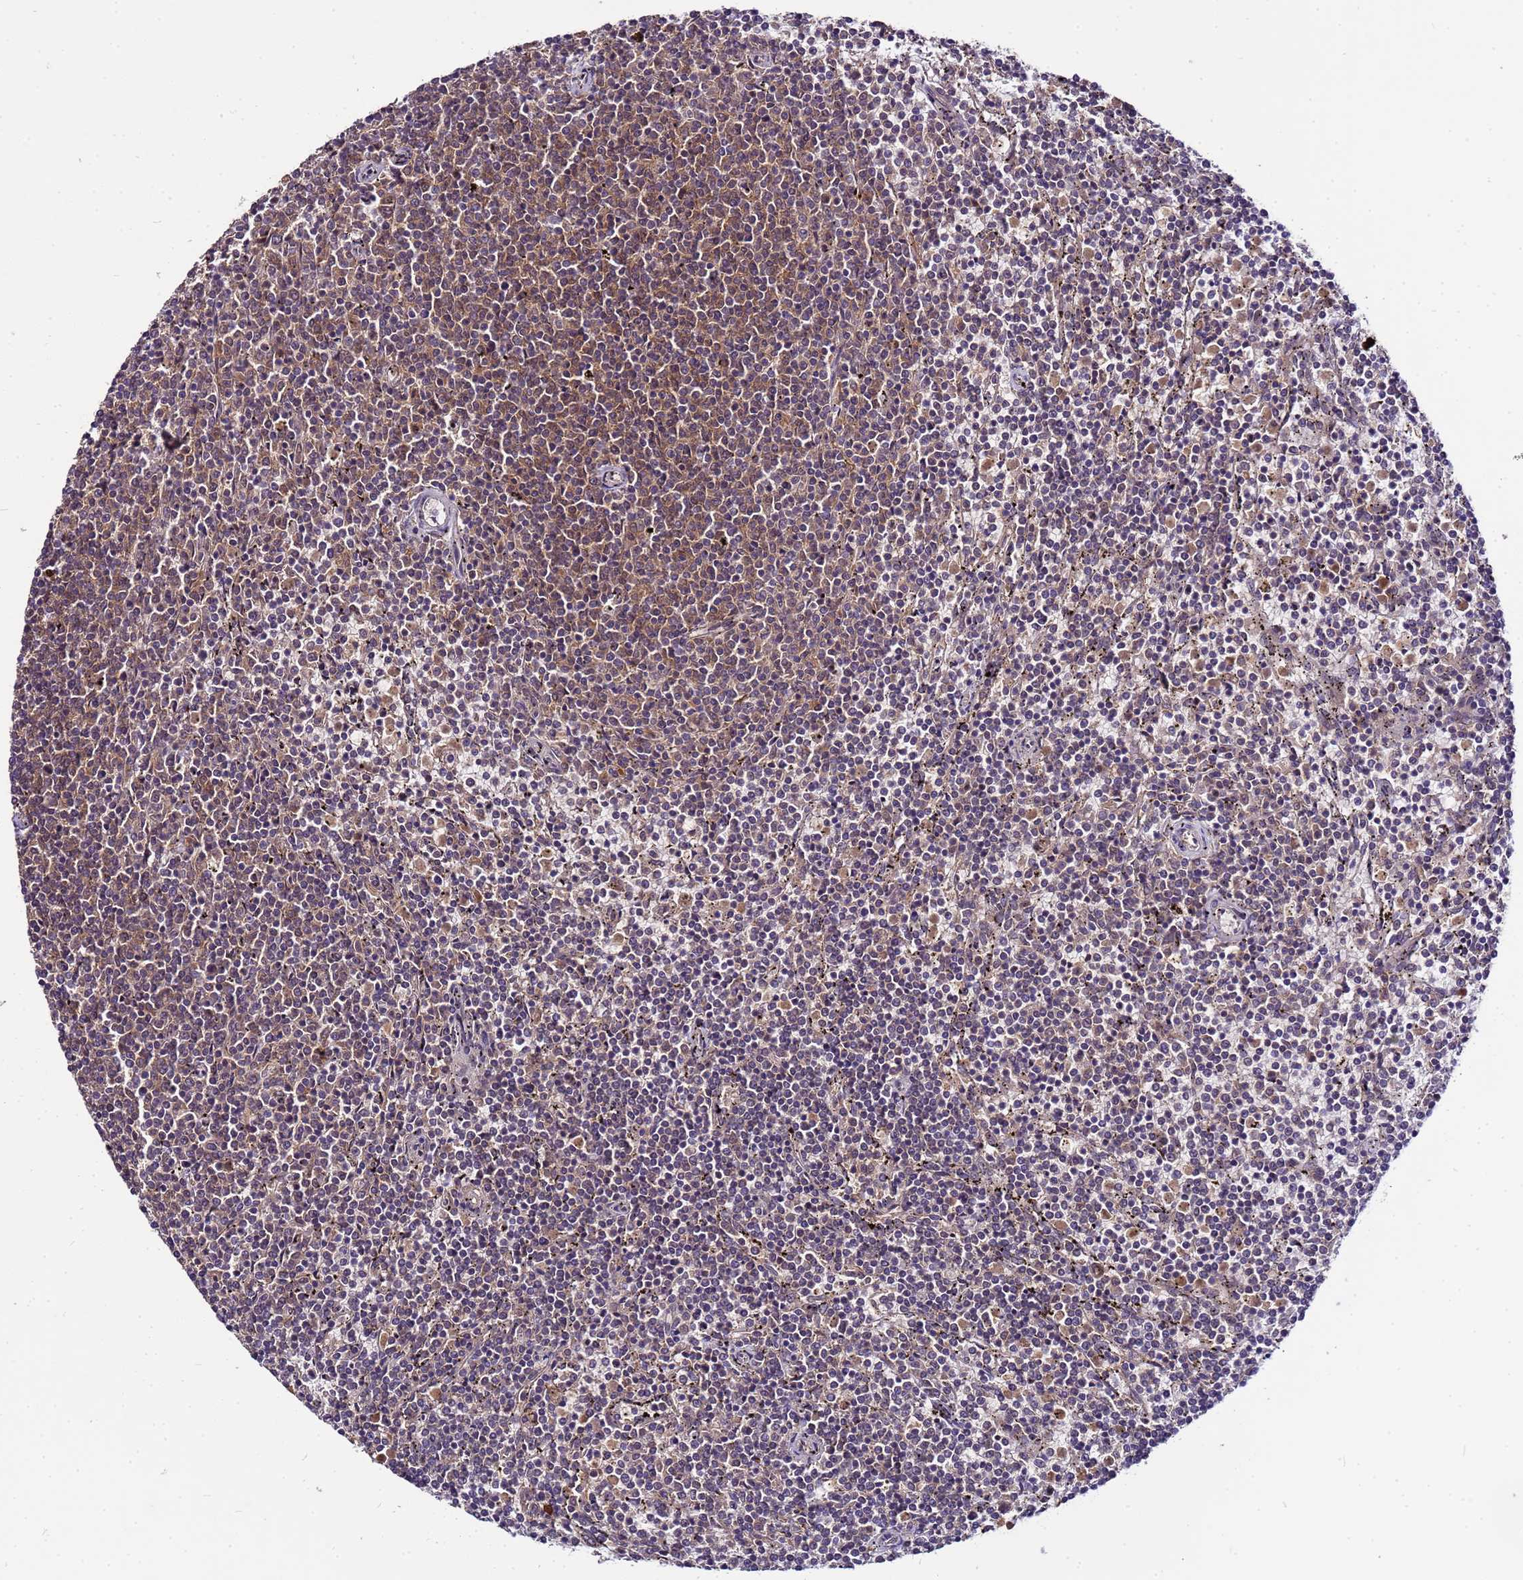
{"staining": {"intensity": "moderate", "quantity": "25%-75%", "location": "cytoplasmic/membranous"}, "tissue": "lymphoma", "cell_type": "Tumor cells", "image_type": "cancer", "snomed": [{"axis": "morphology", "description": "Malignant lymphoma, non-Hodgkin's type, Low grade"}, {"axis": "topography", "description": "Spleen"}], "caption": "Moderate cytoplasmic/membranous positivity is seen in about 25%-75% of tumor cells in malignant lymphoma, non-Hodgkin's type (low-grade).", "gene": "GSPT2", "patient": {"sex": "female", "age": 50}}